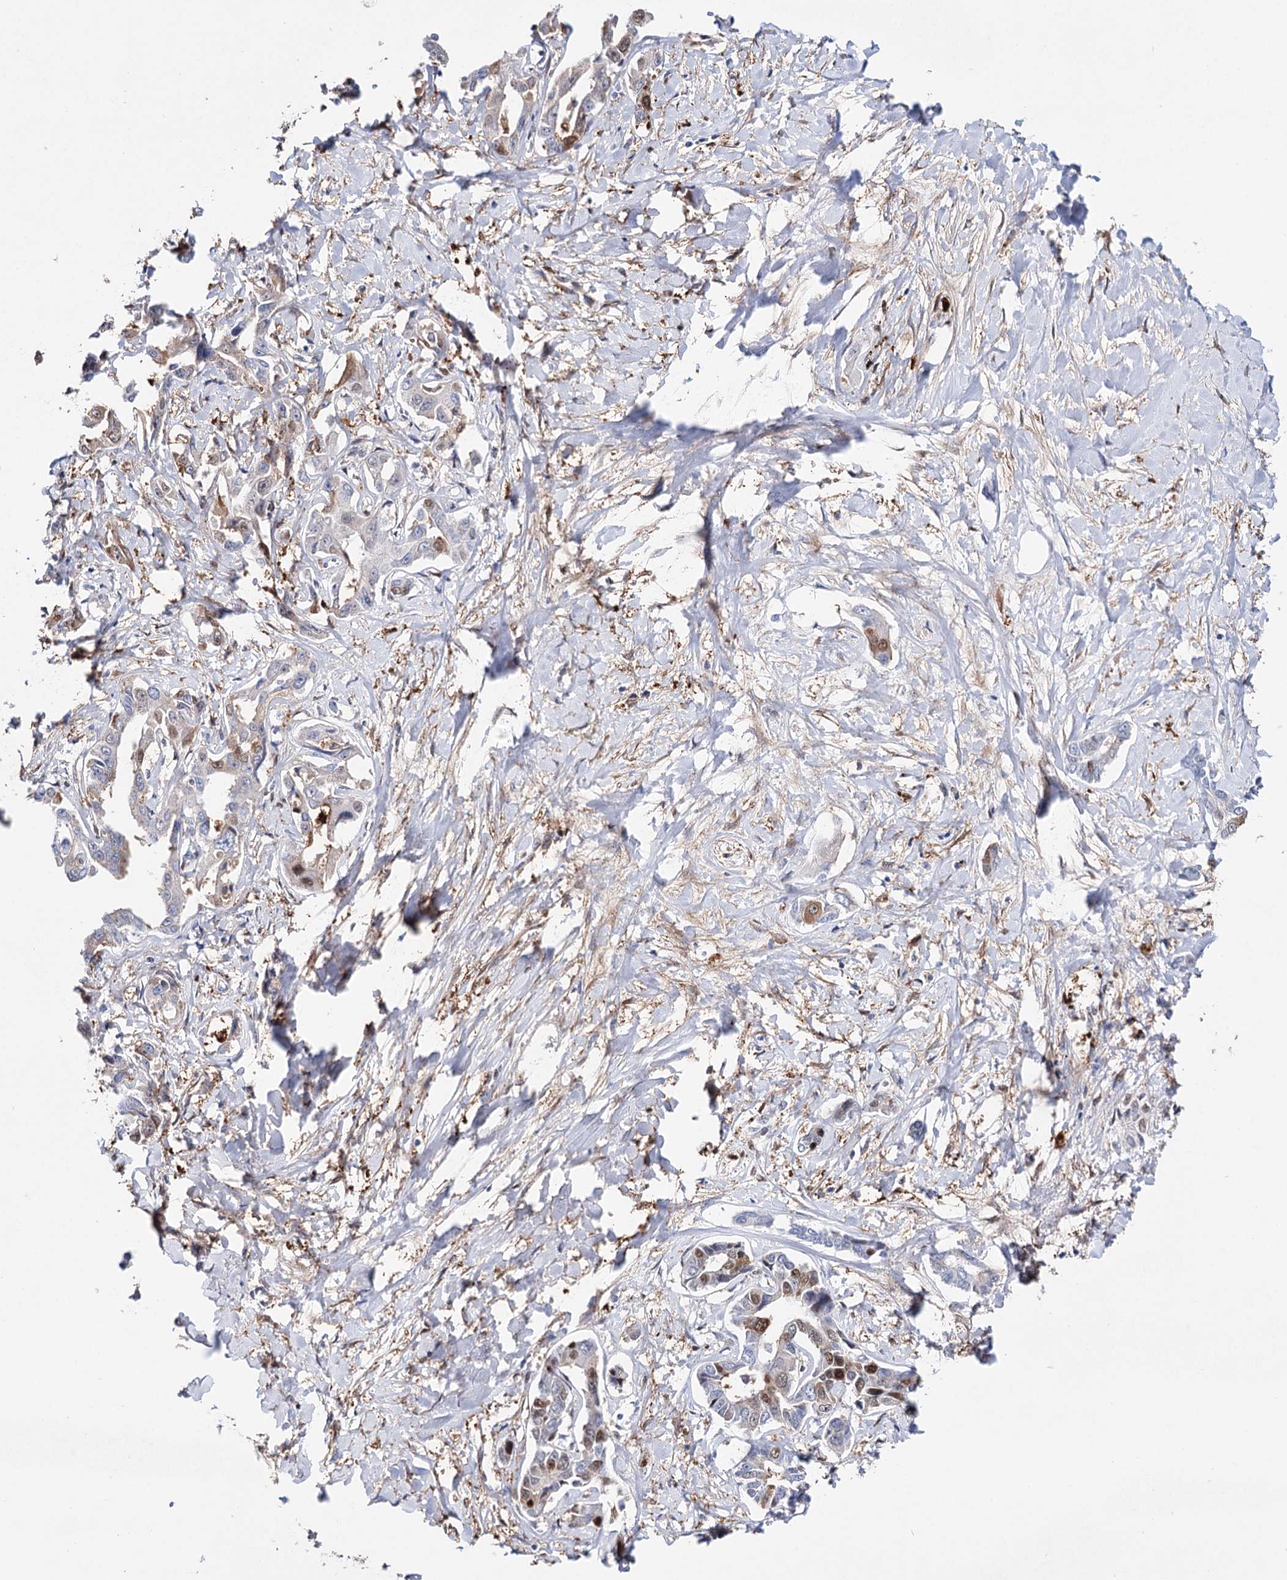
{"staining": {"intensity": "moderate", "quantity": "<25%", "location": "cytoplasmic/membranous,nuclear"}, "tissue": "liver cancer", "cell_type": "Tumor cells", "image_type": "cancer", "snomed": [{"axis": "morphology", "description": "Cholangiocarcinoma"}, {"axis": "topography", "description": "Liver"}], "caption": "Immunohistochemistry photomicrograph of neoplastic tissue: human liver cancer (cholangiocarcinoma) stained using immunohistochemistry demonstrates low levels of moderate protein expression localized specifically in the cytoplasmic/membranous and nuclear of tumor cells, appearing as a cytoplasmic/membranous and nuclear brown color.", "gene": "CFAP46", "patient": {"sex": "male", "age": 59}}